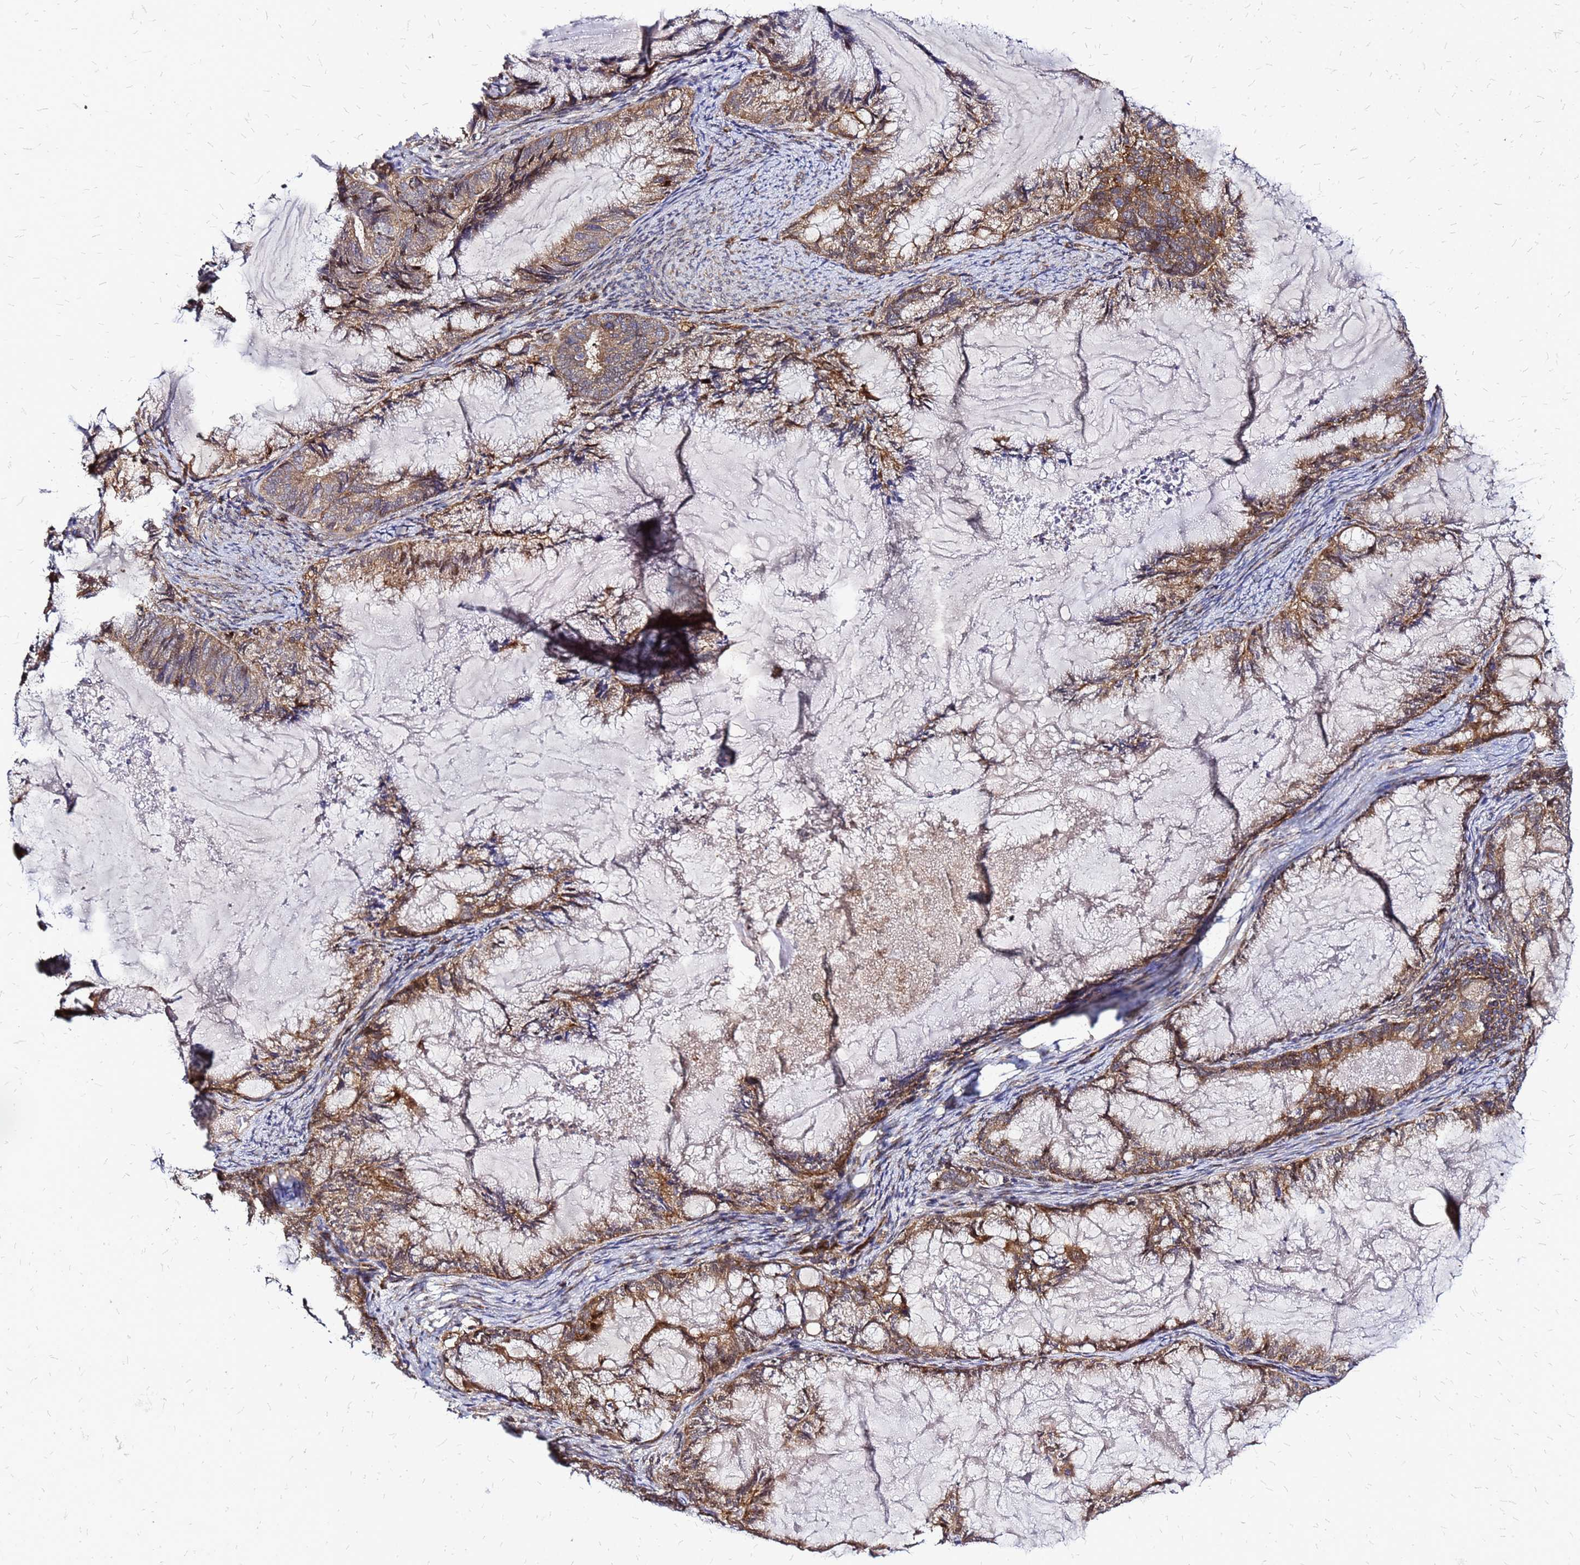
{"staining": {"intensity": "moderate", "quantity": ">75%", "location": "cytoplasmic/membranous"}, "tissue": "endometrial cancer", "cell_type": "Tumor cells", "image_type": "cancer", "snomed": [{"axis": "morphology", "description": "Adenocarcinoma, NOS"}, {"axis": "topography", "description": "Endometrium"}], "caption": "Moderate cytoplasmic/membranous staining is identified in approximately >75% of tumor cells in adenocarcinoma (endometrial).", "gene": "CYBC1", "patient": {"sex": "female", "age": 86}}